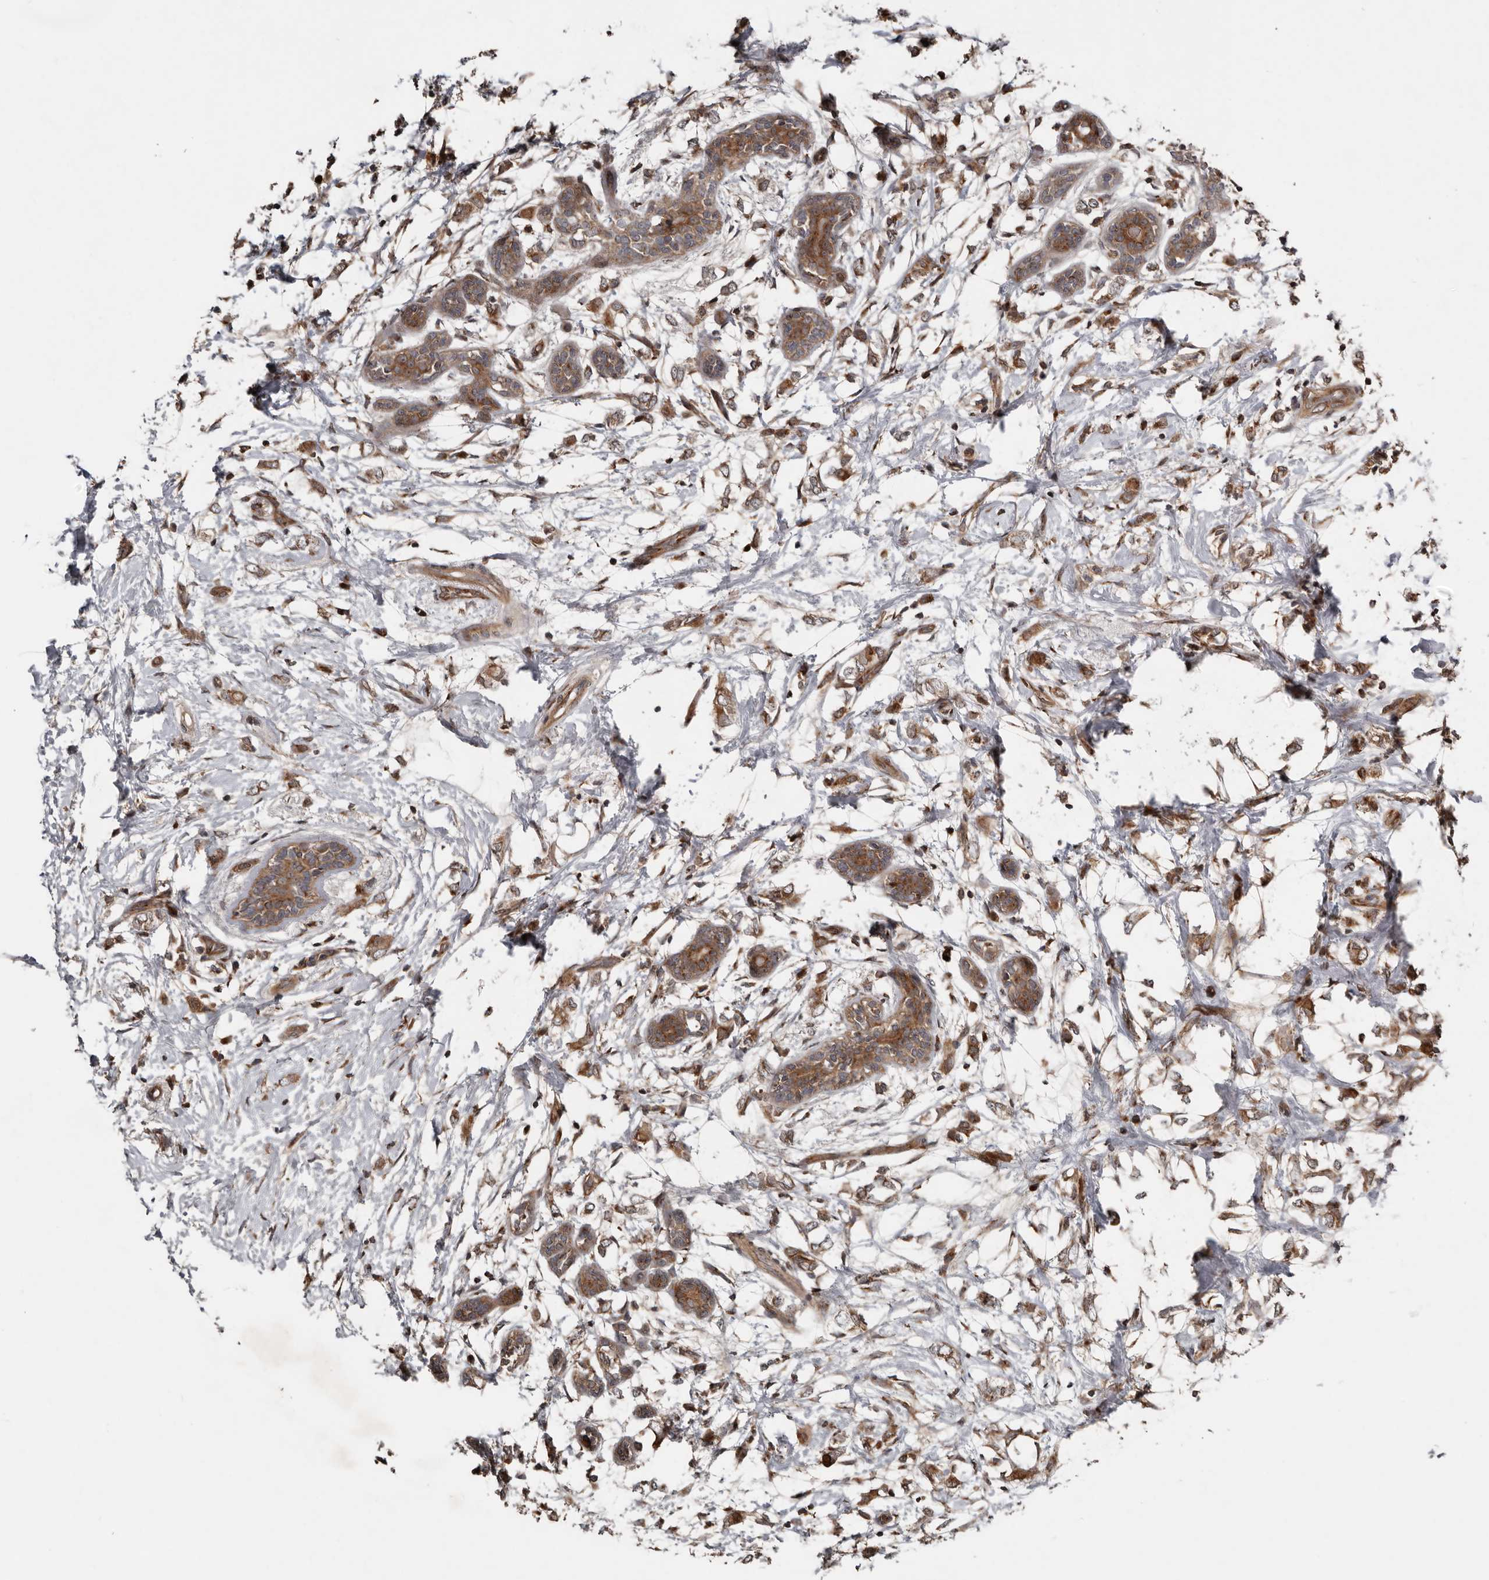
{"staining": {"intensity": "moderate", "quantity": ">75%", "location": "cytoplasmic/membranous"}, "tissue": "breast cancer", "cell_type": "Tumor cells", "image_type": "cancer", "snomed": [{"axis": "morphology", "description": "Normal tissue, NOS"}, {"axis": "morphology", "description": "Lobular carcinoma"}, {"axis": "topography", "description": "Breast"}], "caption": "There is medium levels of moderate cytoplasmic/membranous expression in tumor cells of breast cancer, as demonstrated by immunohistochemical staining (brown color).", "gene": "CCDC190", "patient": {"sex": "female", "age": 47}}